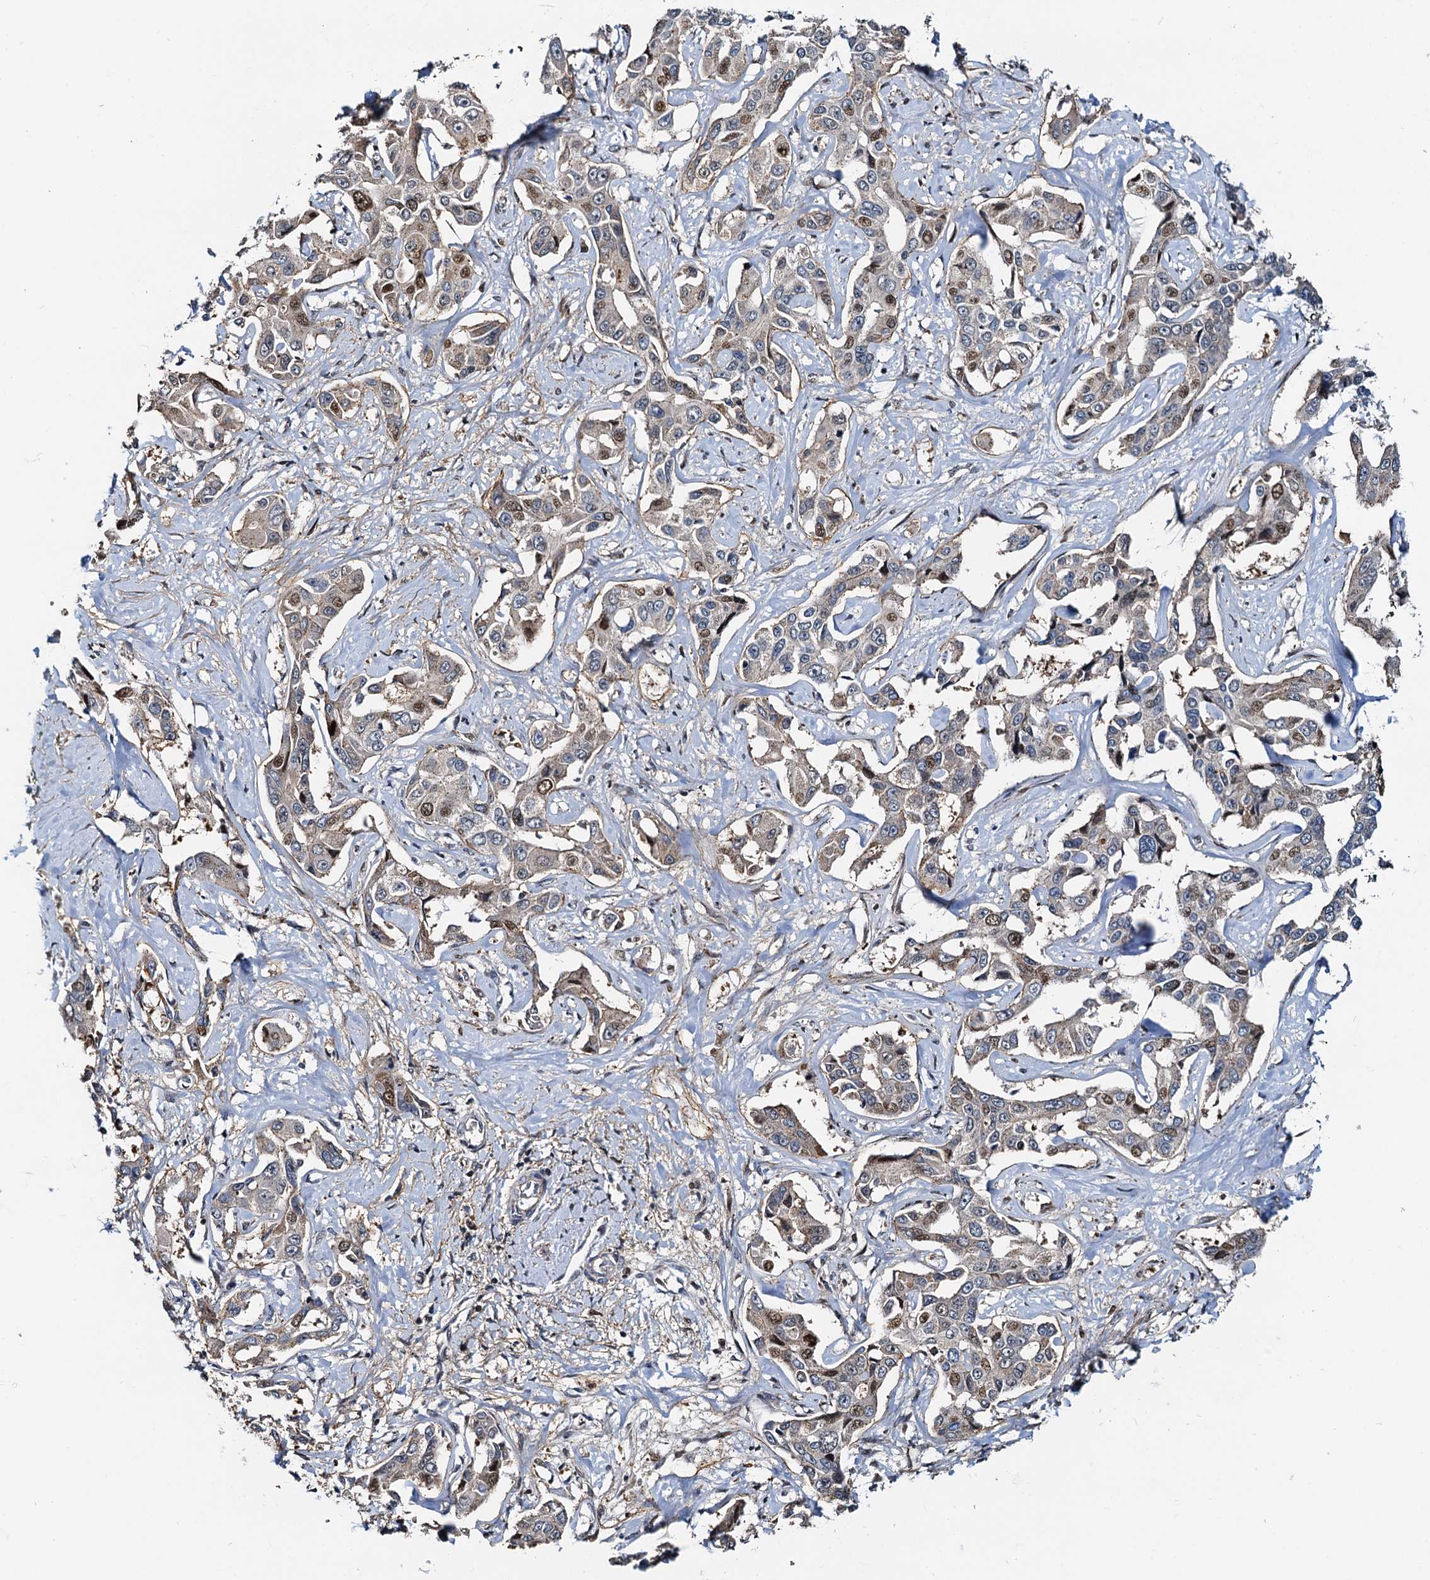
{"staining": {"intensity": "moderate", "quantity": "<25%", "location": "nuclear"}, "tissue": "liver cancer", "cell_type": "Tumor cells", "image_type": "cancer", "snomed": [{"axis": "morphology", "description": "Cholangiocarcinoma"}, {"axis": "topography", "description": "Liver"}], "caption": "Approximately <25% of tumor cells in human liver cholangiocarcinoma show moderate nuclear protein expression as visualized by brown immunohistochemical staining.", "gene": "PTGES3", "patient": {"sex": "male", "age": 59}}